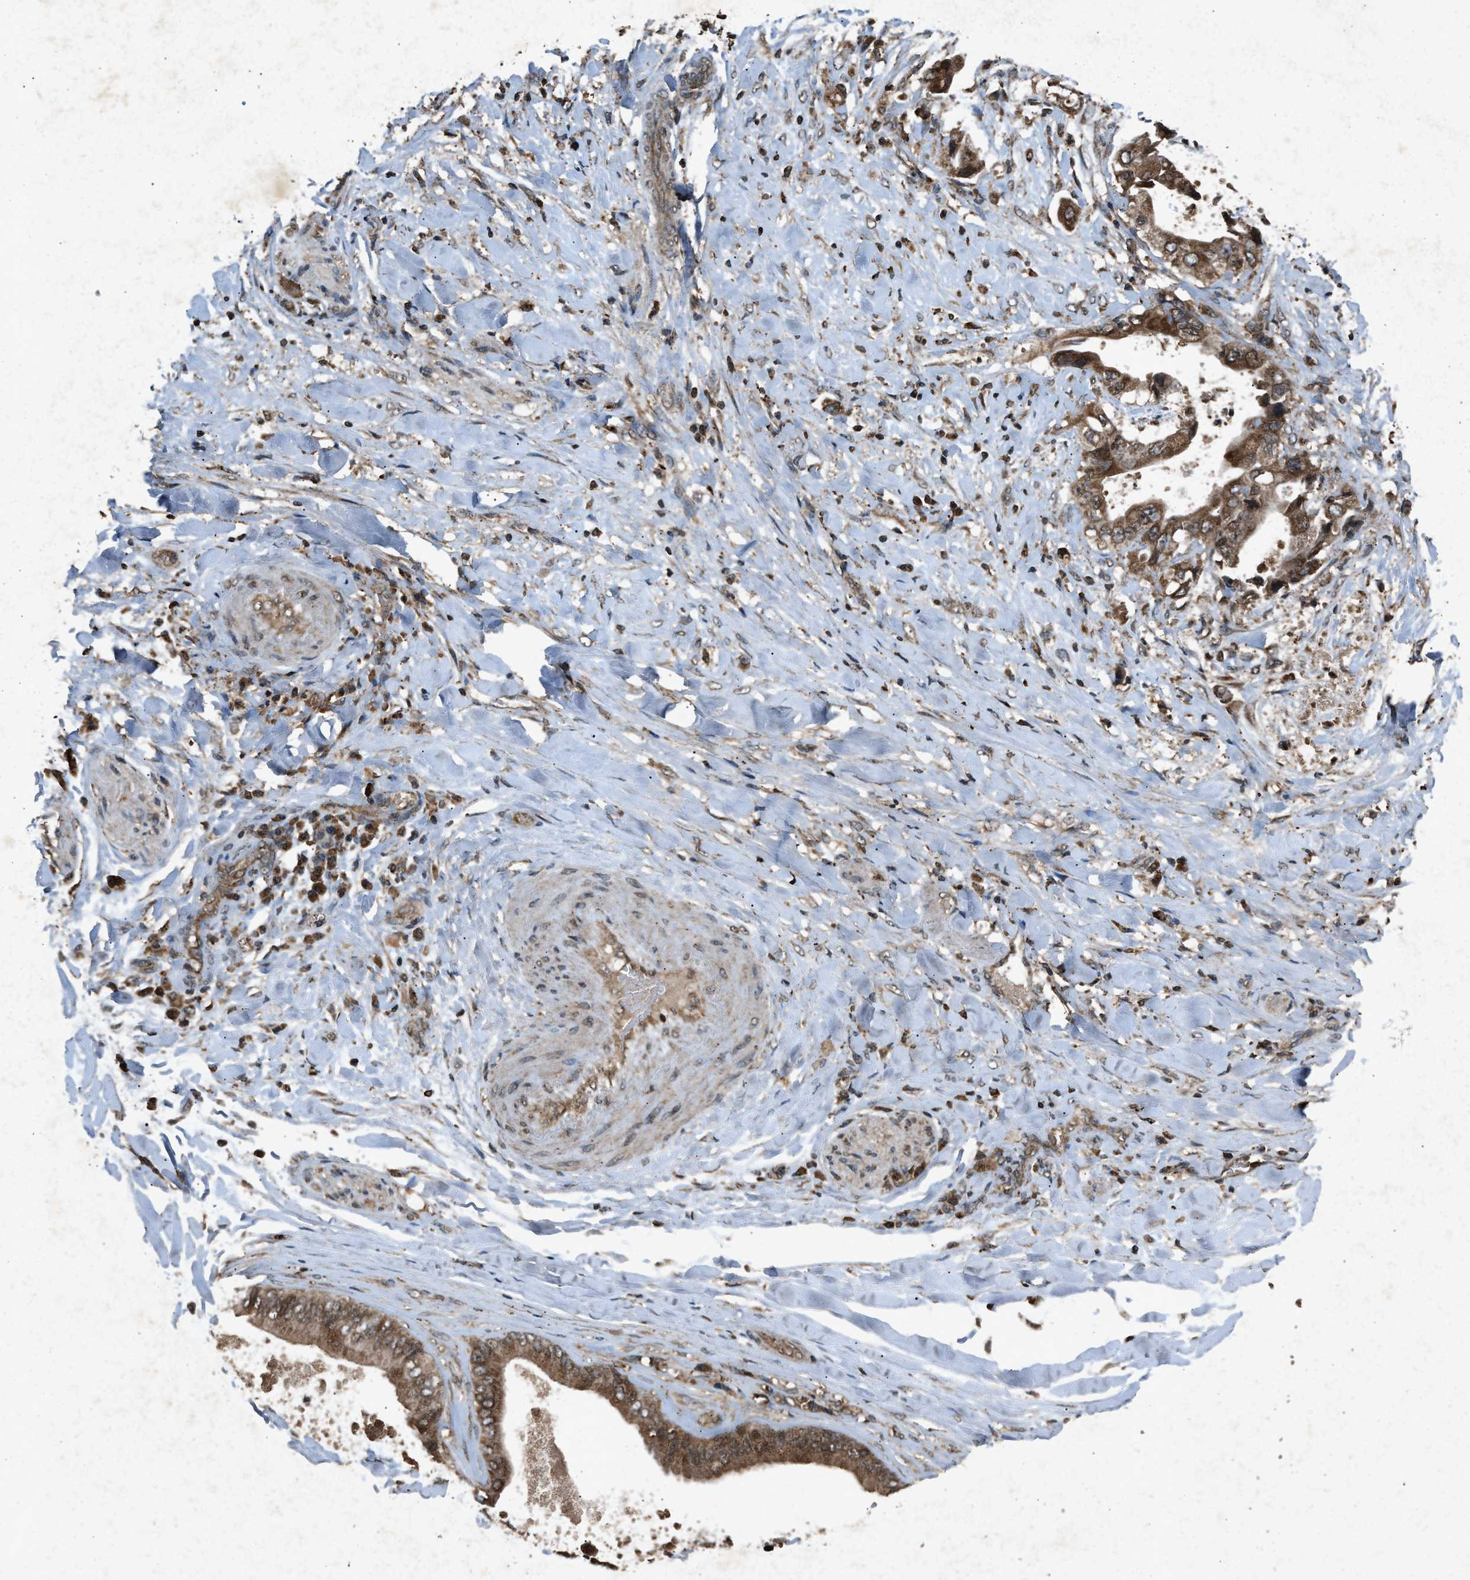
{"staining": {"intensity": "moderate", "quantity": ">75%", "location": "cytoplasmic/membranous"}, "tissue": "liver cancer", "cell_type": "Tumor cells", "image_type": "cancer", "snomed": [{"axis": "morphology", "description": "Cholangiocarcinoma"}, {"axis": "topography", "description": "Liver"}], "caption": "DAB (3,3'-diaminobenzidine) immunohistochemical staining of liver cancer (cholangiocarcinoma) demonstrates moderate cytoplasmic/membranous protein positivity in about >75% of tumor cells. The protein of interest is shown in brown color, while the nuclei are stained blue.", "gene": "OAS1", "patient": {"sex": "male", "age": 58}}